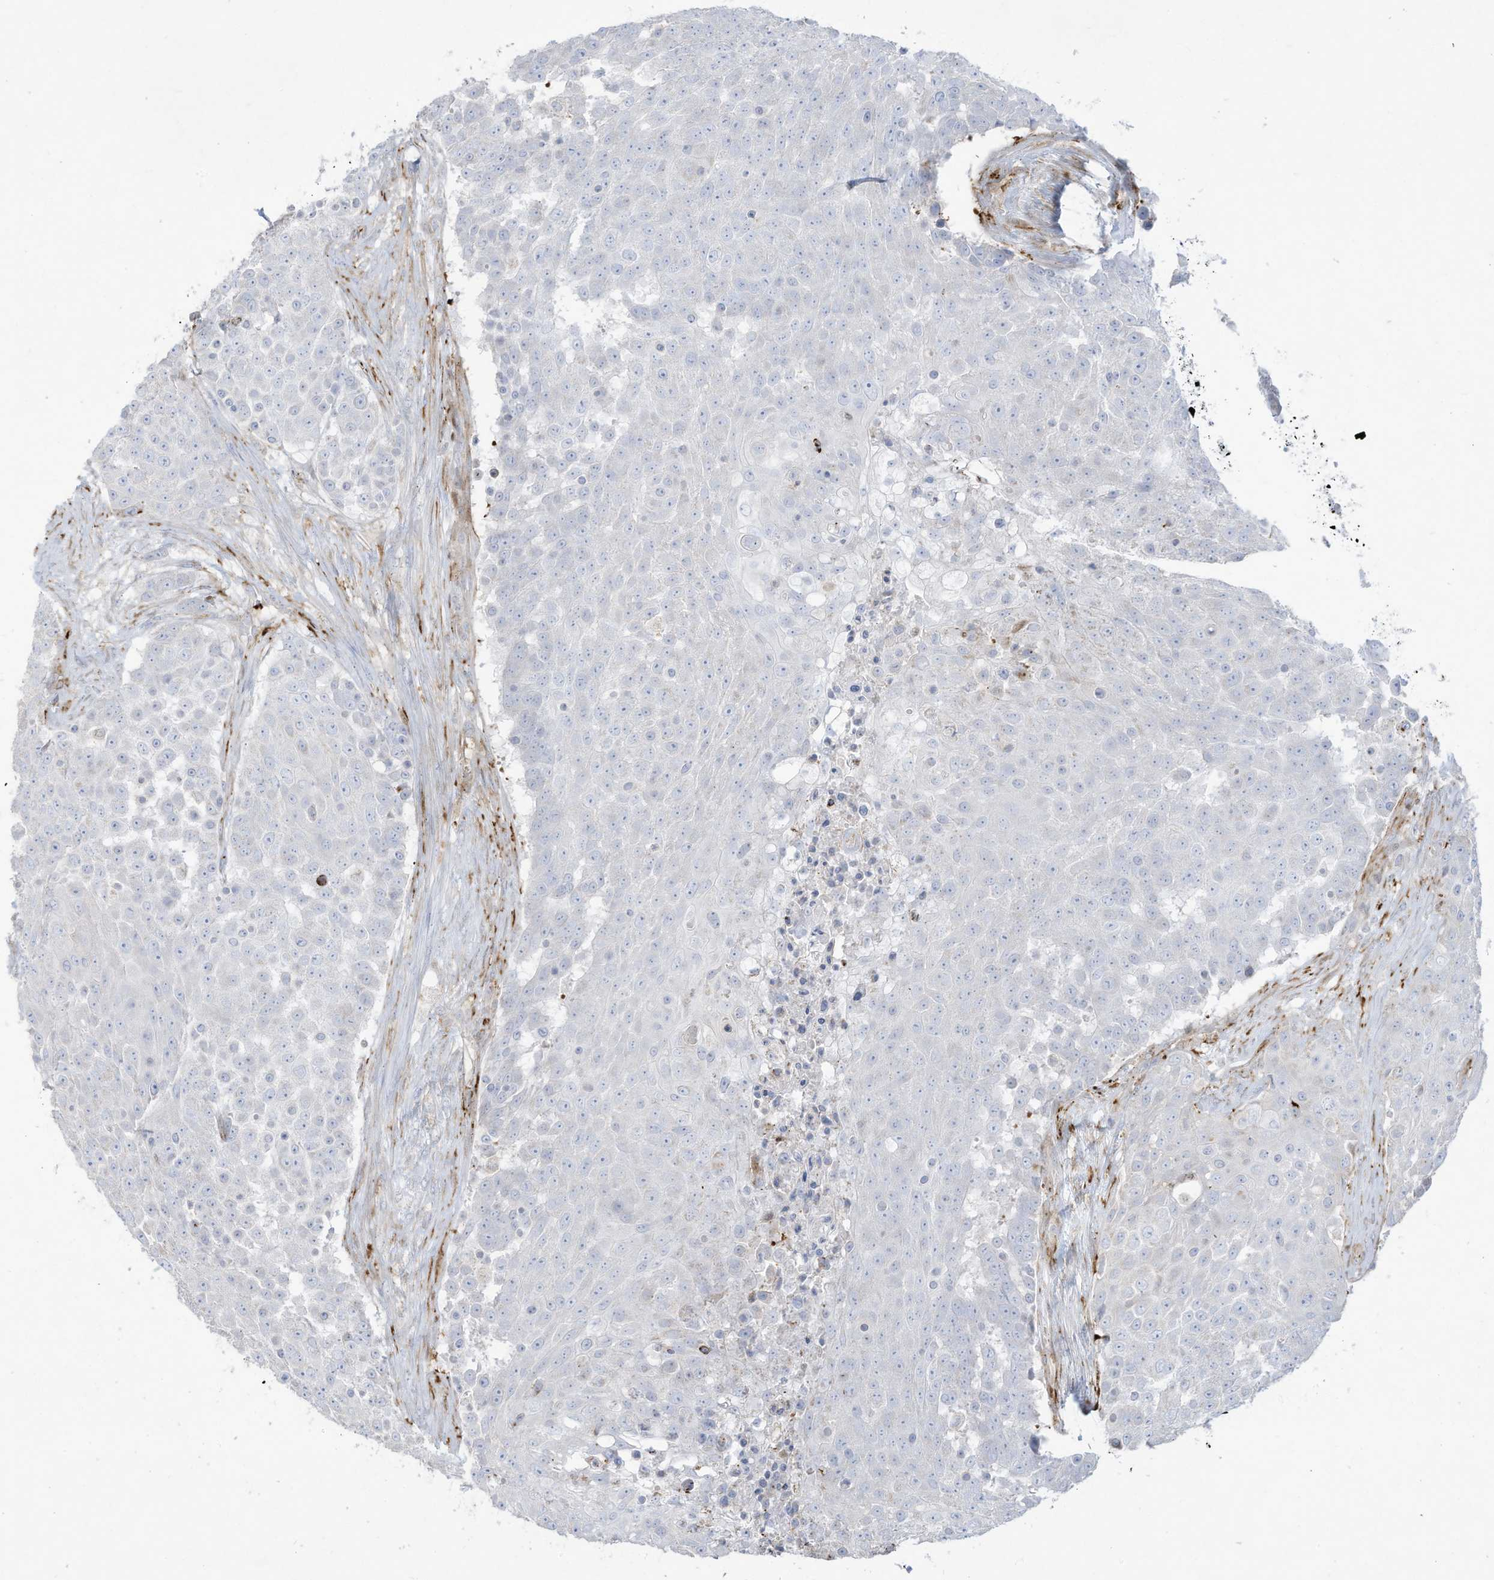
{"staining": {"intensity": "negative", "quantity": "none", "location": "none"}, "tissue": "urothelial cancer", "cell_type": "Tumor cells", "image_type": "cancer", "snomed": [{"axis": "morphology", "description": "Urothelial carcinoma, High grade"}, {"axis": "topography", "description": "Urinary bladder"}], "caption": "Histopathology image shows no protein expression in tumor cells of urothelial cancer tissue. (DAB immunohistochemistry visualized using brightfield microscopy, high magnification).", "gene": "THNSL2", "patient": {"sex": "female", "age": 63}}